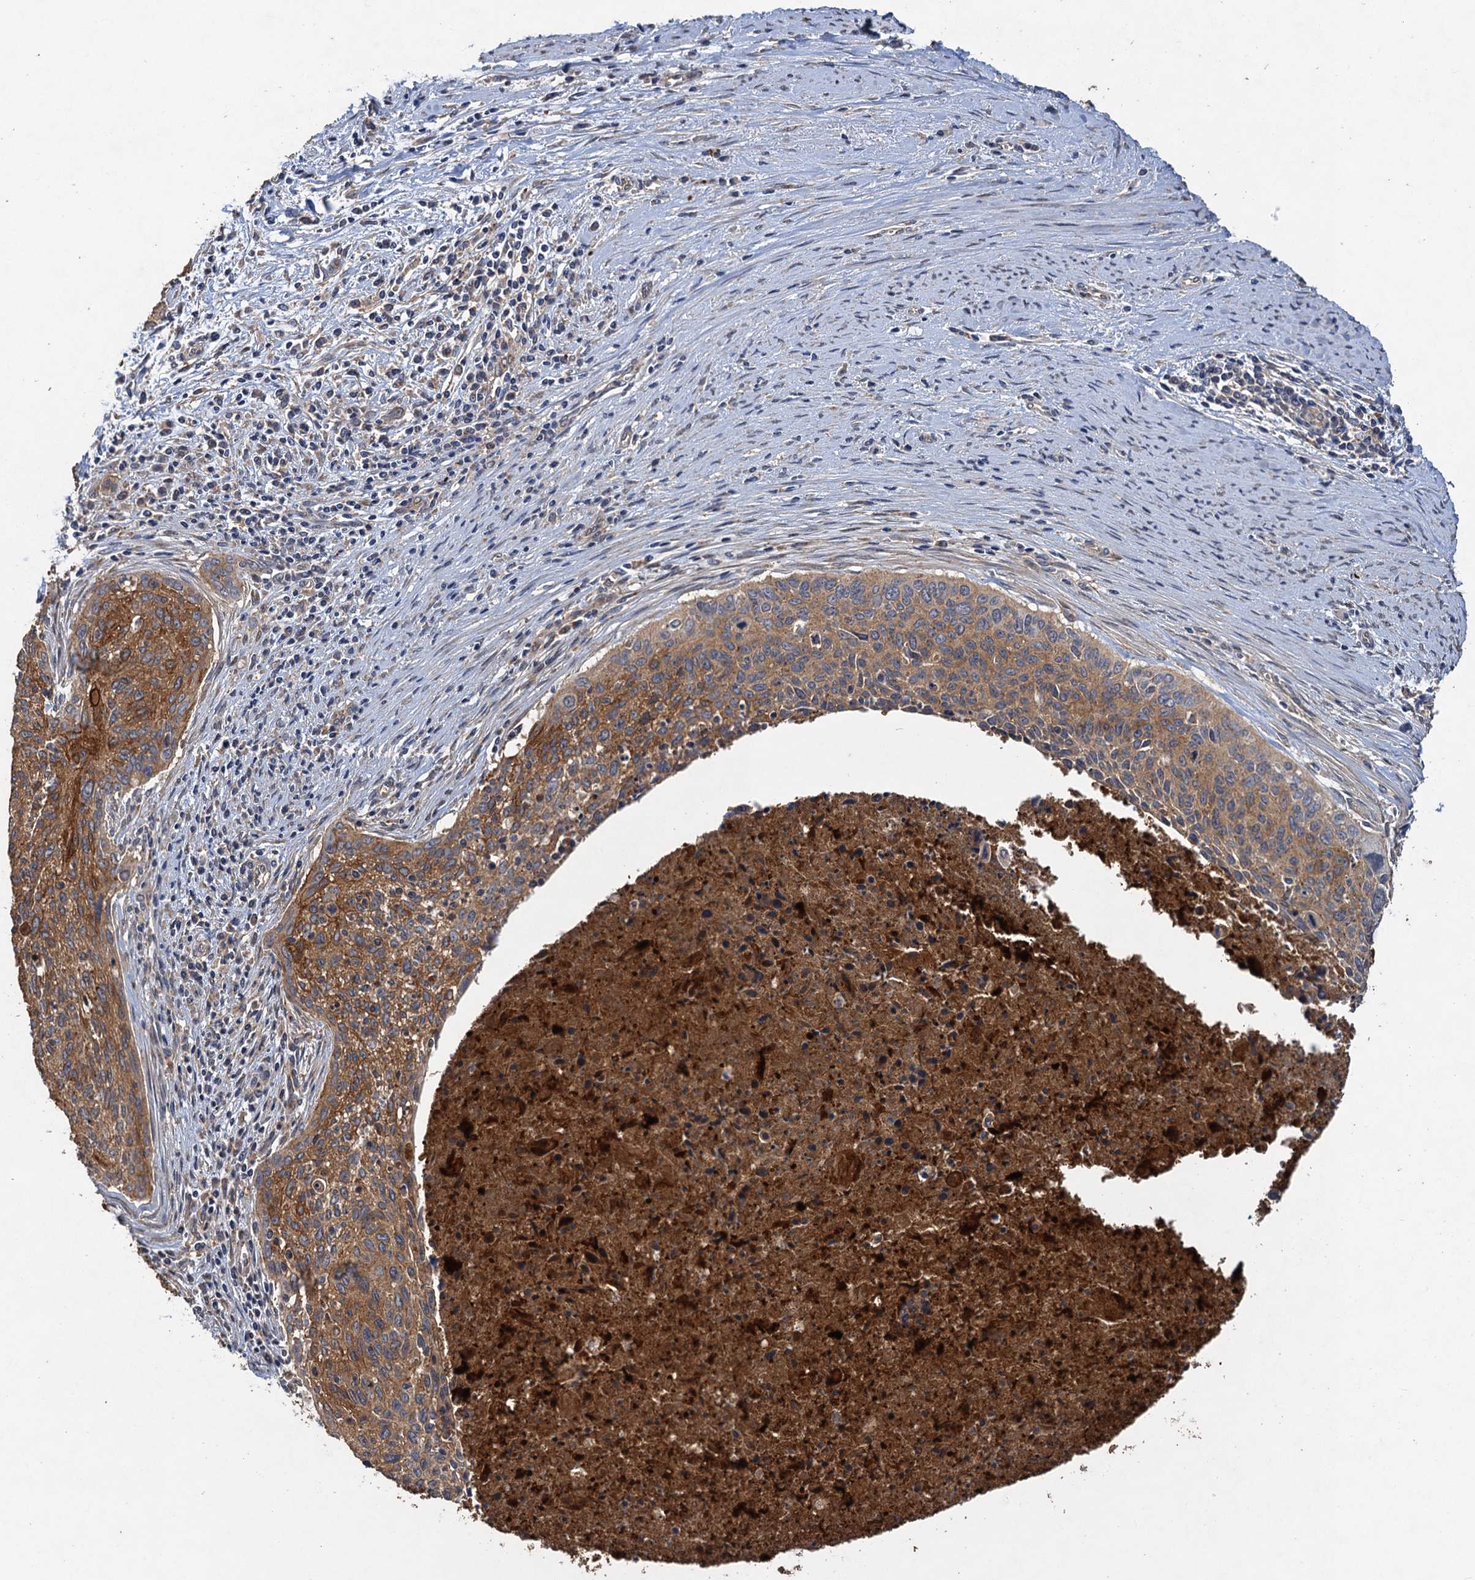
{"staining": {"intensity": "strong", "quantity": ">75%", "location": "cytoplasmic/membranous"}, "tissue": "cervical cancer", "cell_type": "Tumor cells", "image_type": "cancer", "snomed": [{"axis": "morphology", "description": "Squamous cell carcinoma, NOS"}, {"axis": "topography", "description": "Cervix"}], "caption": "IHC of cervical cancer exhibits high levels of strong cytoplasmic/membranous staining in about >75% of tumor cells.", "gene": "SCUBE3", "patient": {"sex": "female", "age": 55}}